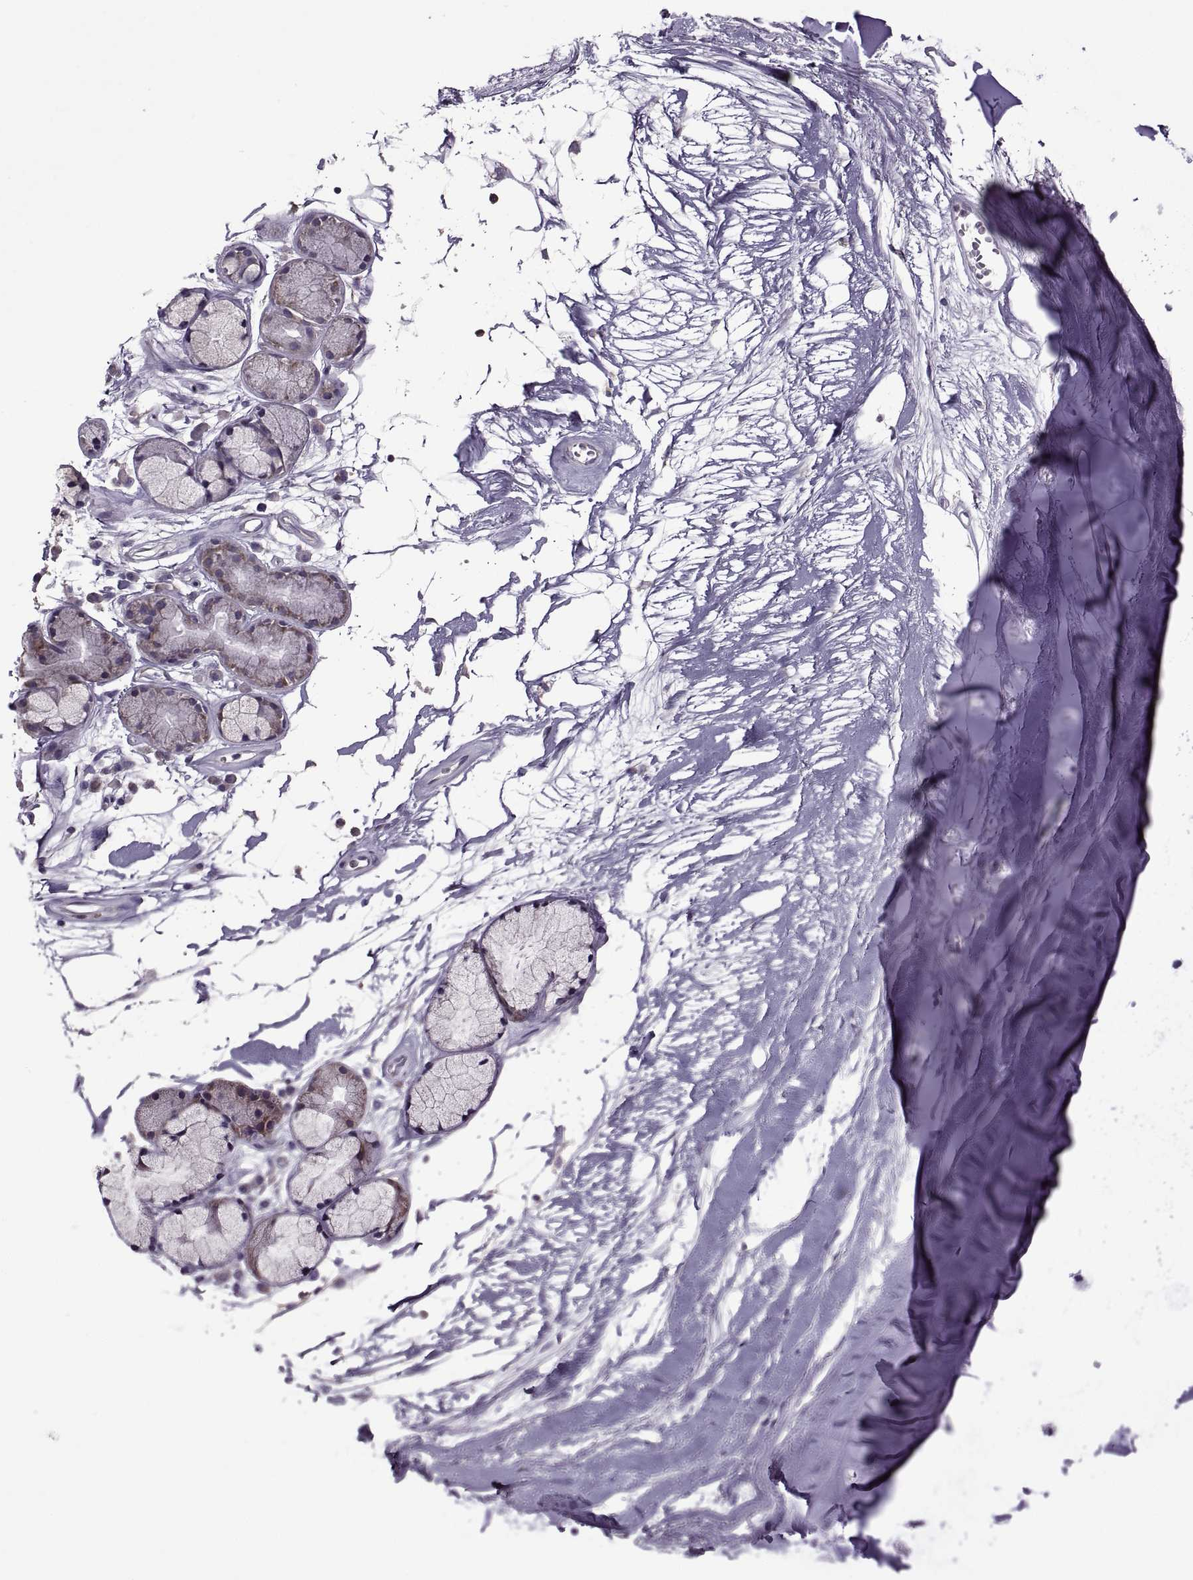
{"staining": {"intensity": "negative", "quantity": "none", "location": "none"}, "tissue": "adipose tissue", "cell_type": "Adipocytes", "image_type": "normal", "snomed": [{"axis": "morphology", "description": "Normal tissue, NOS"}, {"axis": "morphology", "description": "Squamous cell carcinoma, NOS"}, {"axis": "topography", "description": "Cartilage tissue"}, {"axis": "topography", "description": "Lung"}], "caption": "The immunohistochemistry (IHC) photomicrograph has no significant positivity in adipocytes of adipose tissue. Brightfield microscopy of immunohistochemistry stained with DAB (3,3'-diaminobenzidine) (brown) and hematoxylin (blue), captured at high magnification.", "gene": "PABPC1", "patient": {"sex": "male", "age": 66}}